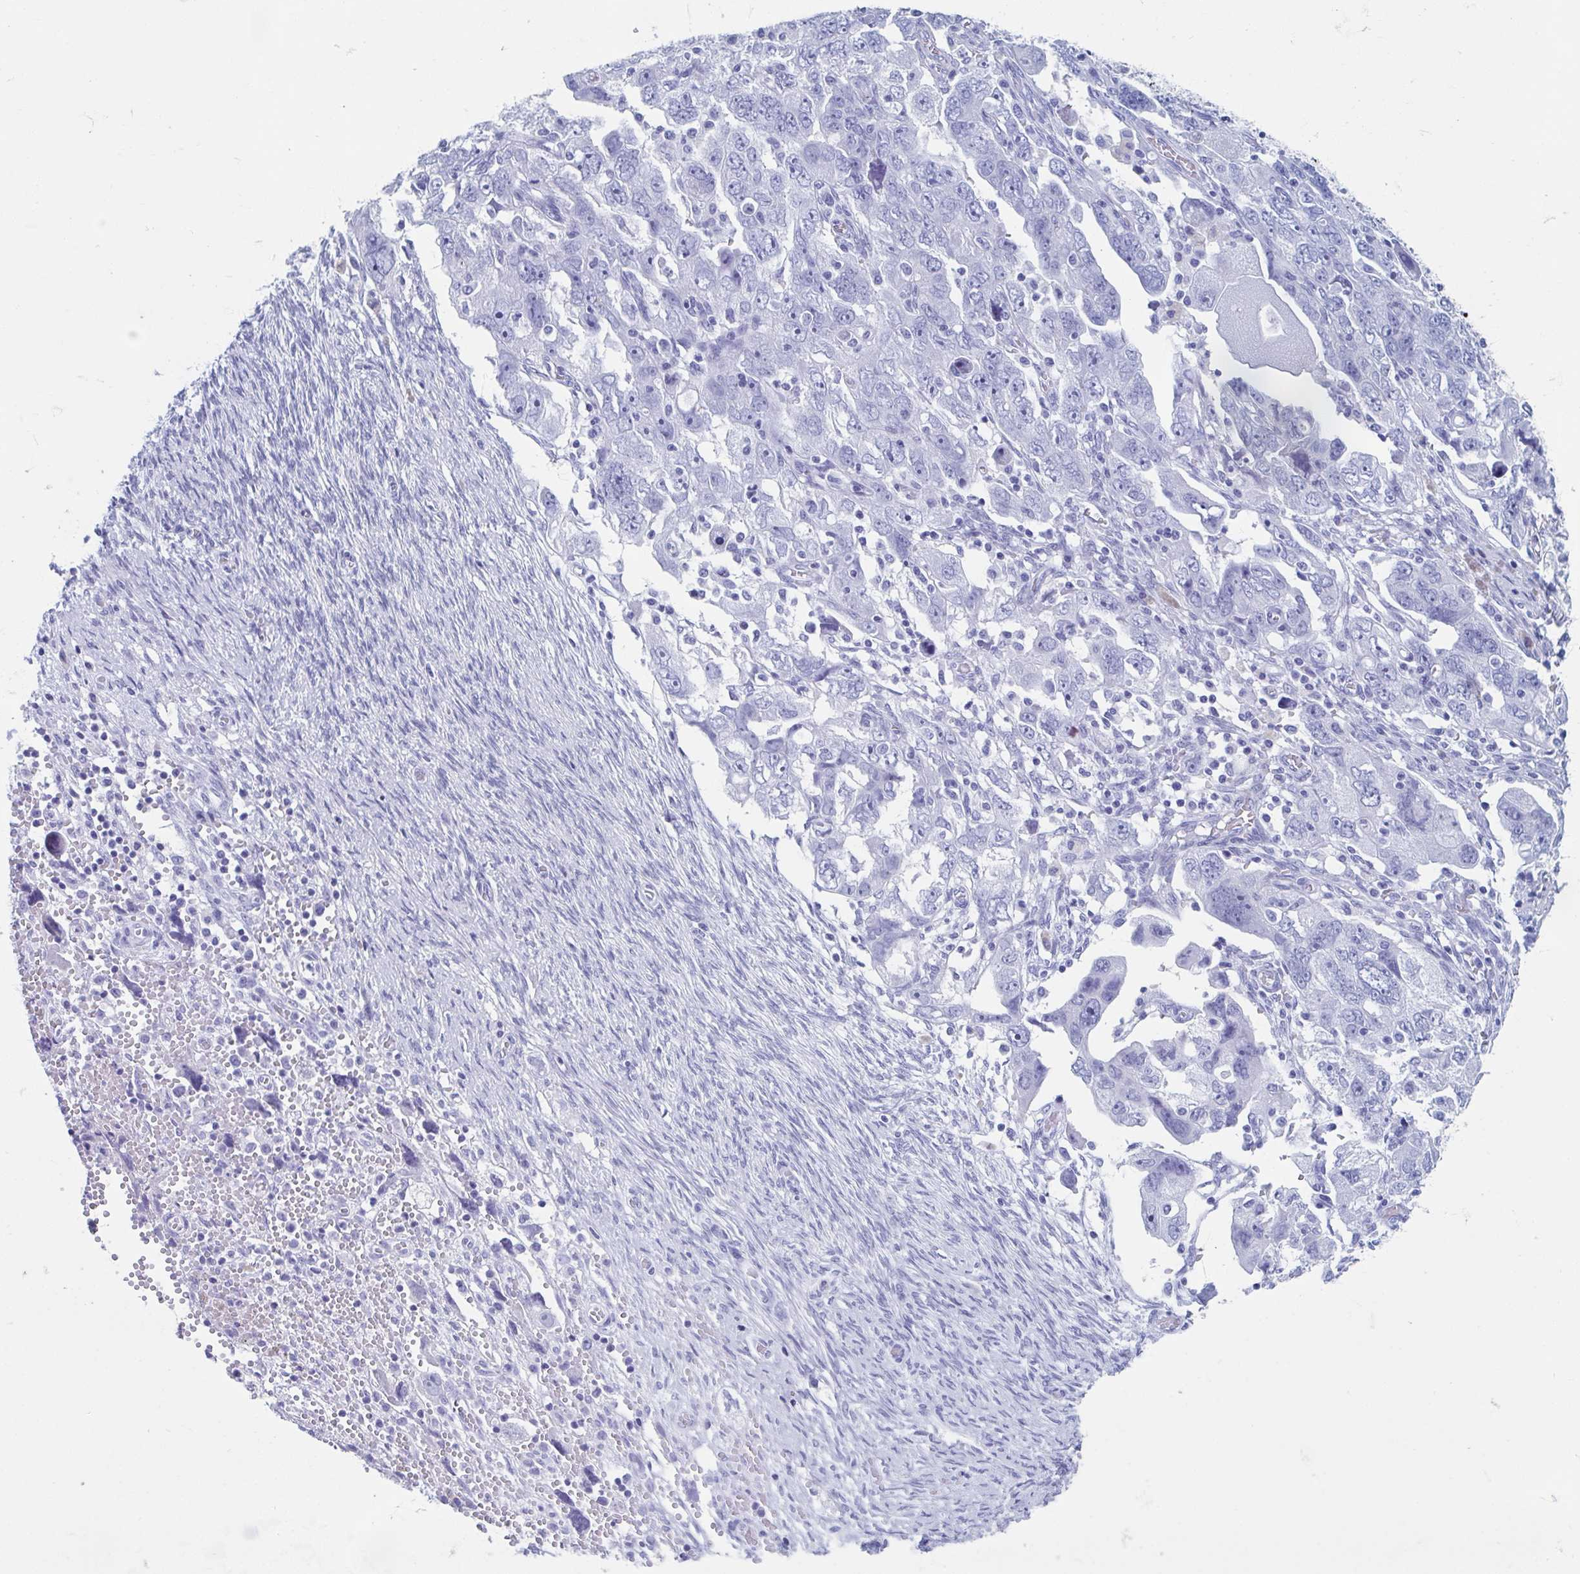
{"staining": {"intensity": "negative", "quantity": "none", "location": "none"}, "tissue": "ovarian cancer", "cell_type": "Tumor cells", "image_type": "cancer", "snomed": [{"axis": "morphology", "description": "Carcinoma, NOS"}, {"axis": "morphology", "description": "Cystadenocarcinoma, serous, NOS"}, {"axis": "topography", "description": "Ovary"}], "caption": "Immunohistochemistry (IHC) photomicrograph of ovarian serous cystadenocarcinoma stained for a protein (brown), which displays no staining in tumor cells.", "gene": "HDGFL1", "patient": {"sex": "female", "age": 69}}